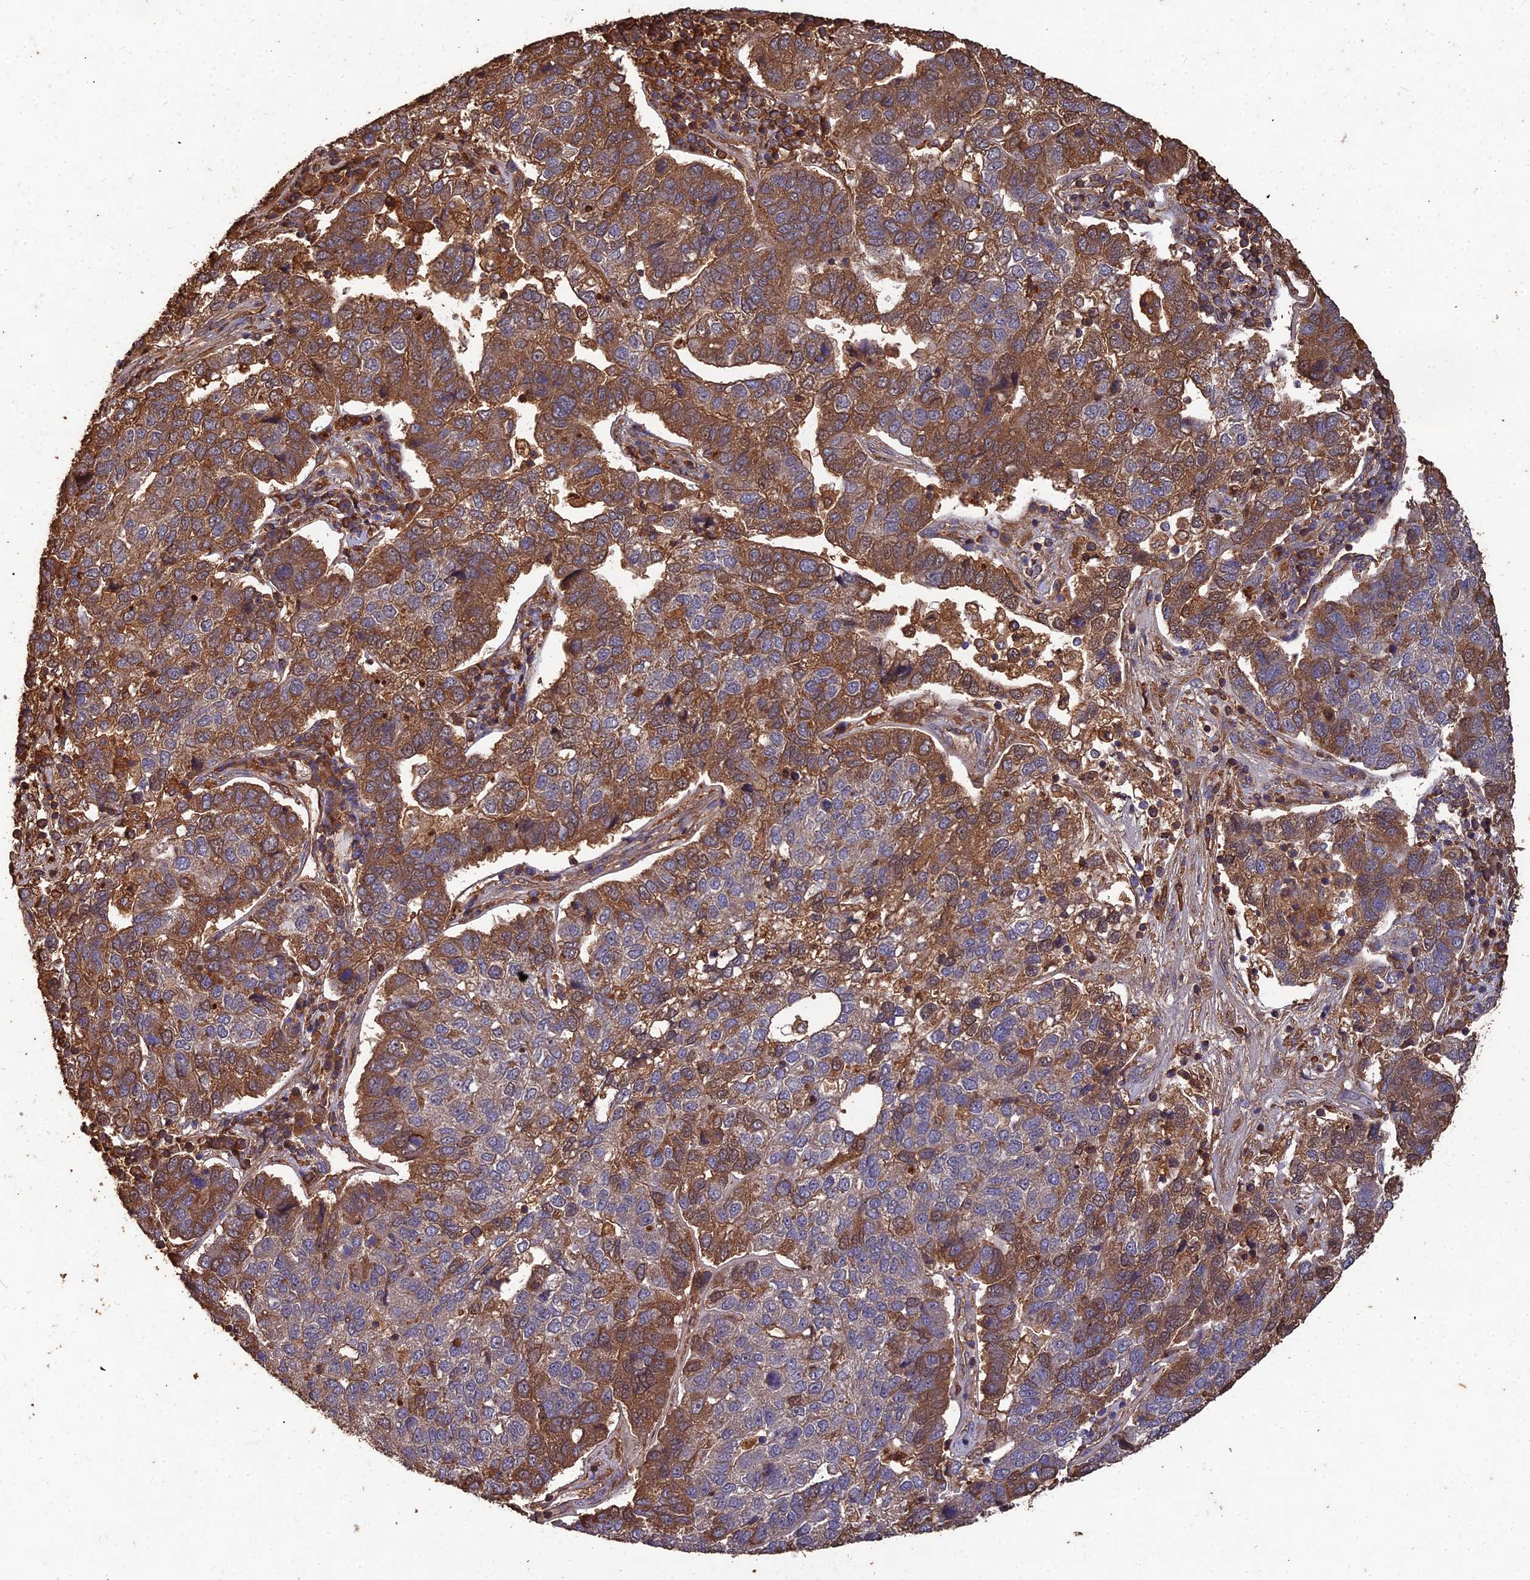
{"staining": {"intensity": "strong", "quantity": "25%-75%", "location": "cytoplasmic/membranous"}, "tissue": "pancreatic cancer", "cell_type": "Tumor cells", "image_type": "cancer", "snomed": [{"axis": "morphology", "description": "Adenocarcinoma, NOS"}, {"axis": "topography", "description": "Pancreas"}], "caption": "Protein staining of adenocarcinoma (pancreatic) tissue reveals strong cytoplasmic/membranous expression in about 25%-75% of tumor cells. (brown staining indicates protein expression, while blue staining denotes nuclei).", "gene": "SYMPK", "patient": {"sex": "female", "age": 61}}